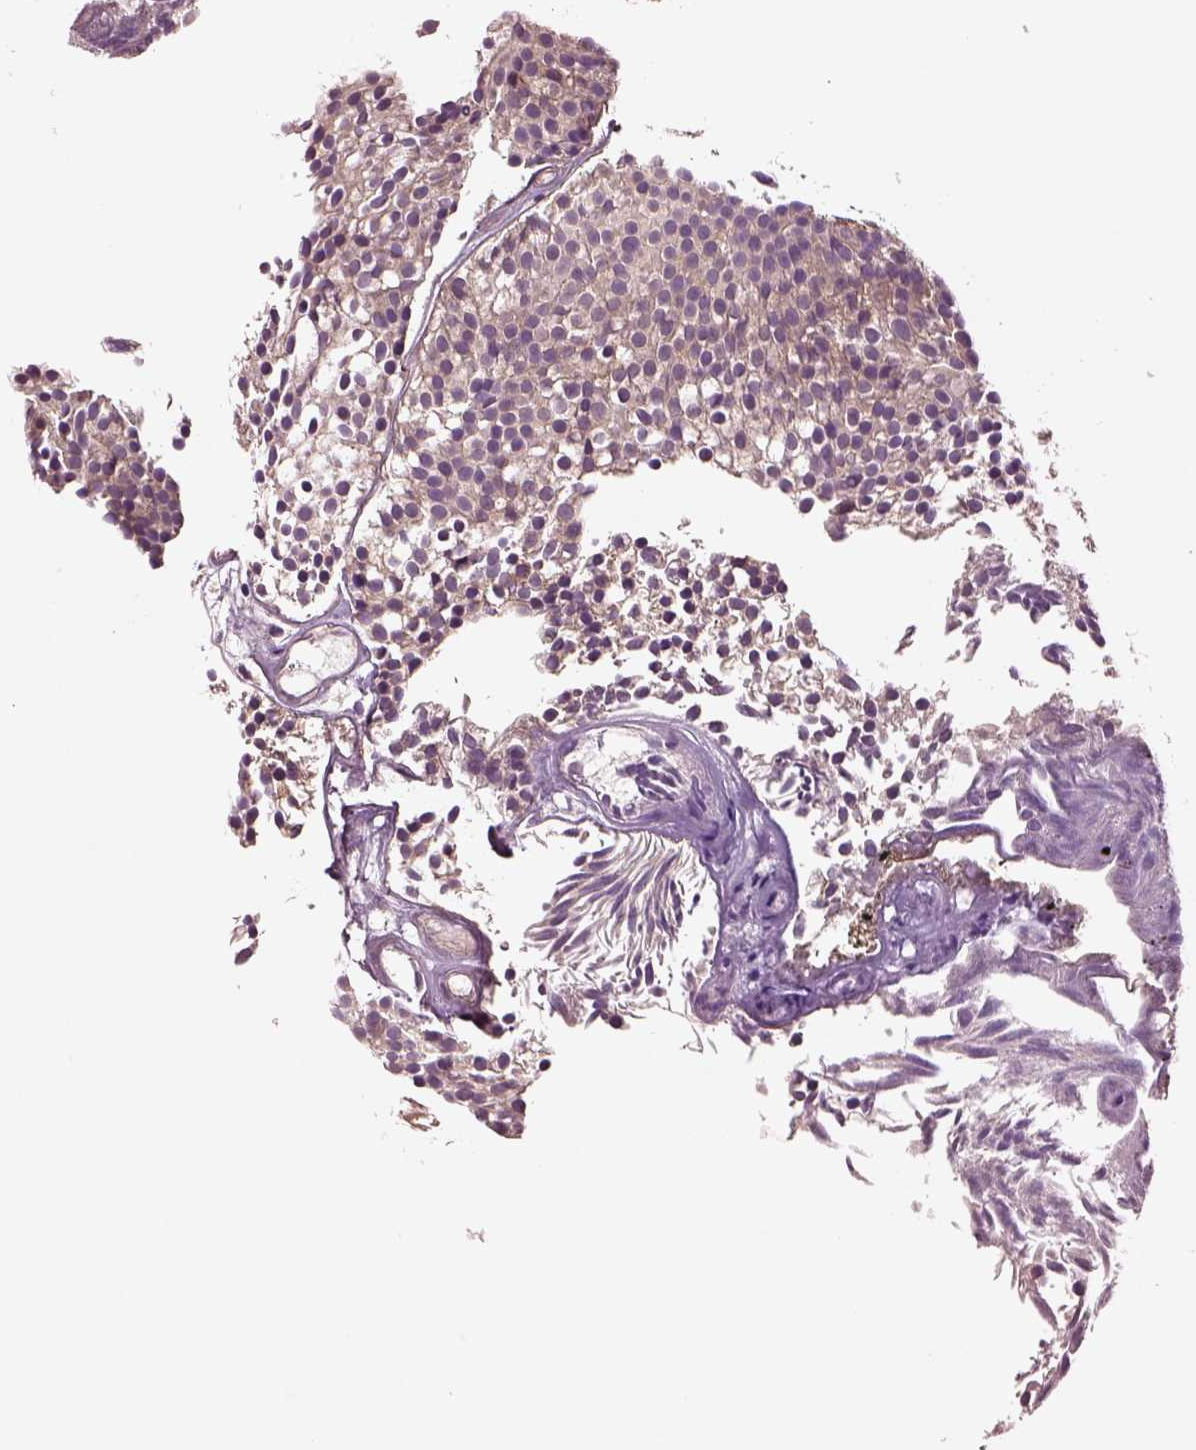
{"staining": {"intensity": "weak", "quantity": "<25%", "location": "cytoplasmic/membranous"}, "tissue": "urothelial cancer", "cell_type": "Tumor cells", "image_type": "cancer", "snomed": [{"axis": "morphology", "description": "Urothelial carcinoma, Low grade"}, {"axis": "topography", "description": "Urinary bladder"}], "caption": "Immunohistochemistry (IHC) histopathology image of neoplastic tissue: human low-grade urothelial carcinoma stained with DAB (3,3'-diaminobenzidine) reveals no significant protein staining in tumor cells.", "gene": "MTHFS", "patient": {"sex": "male", "age": 63}}